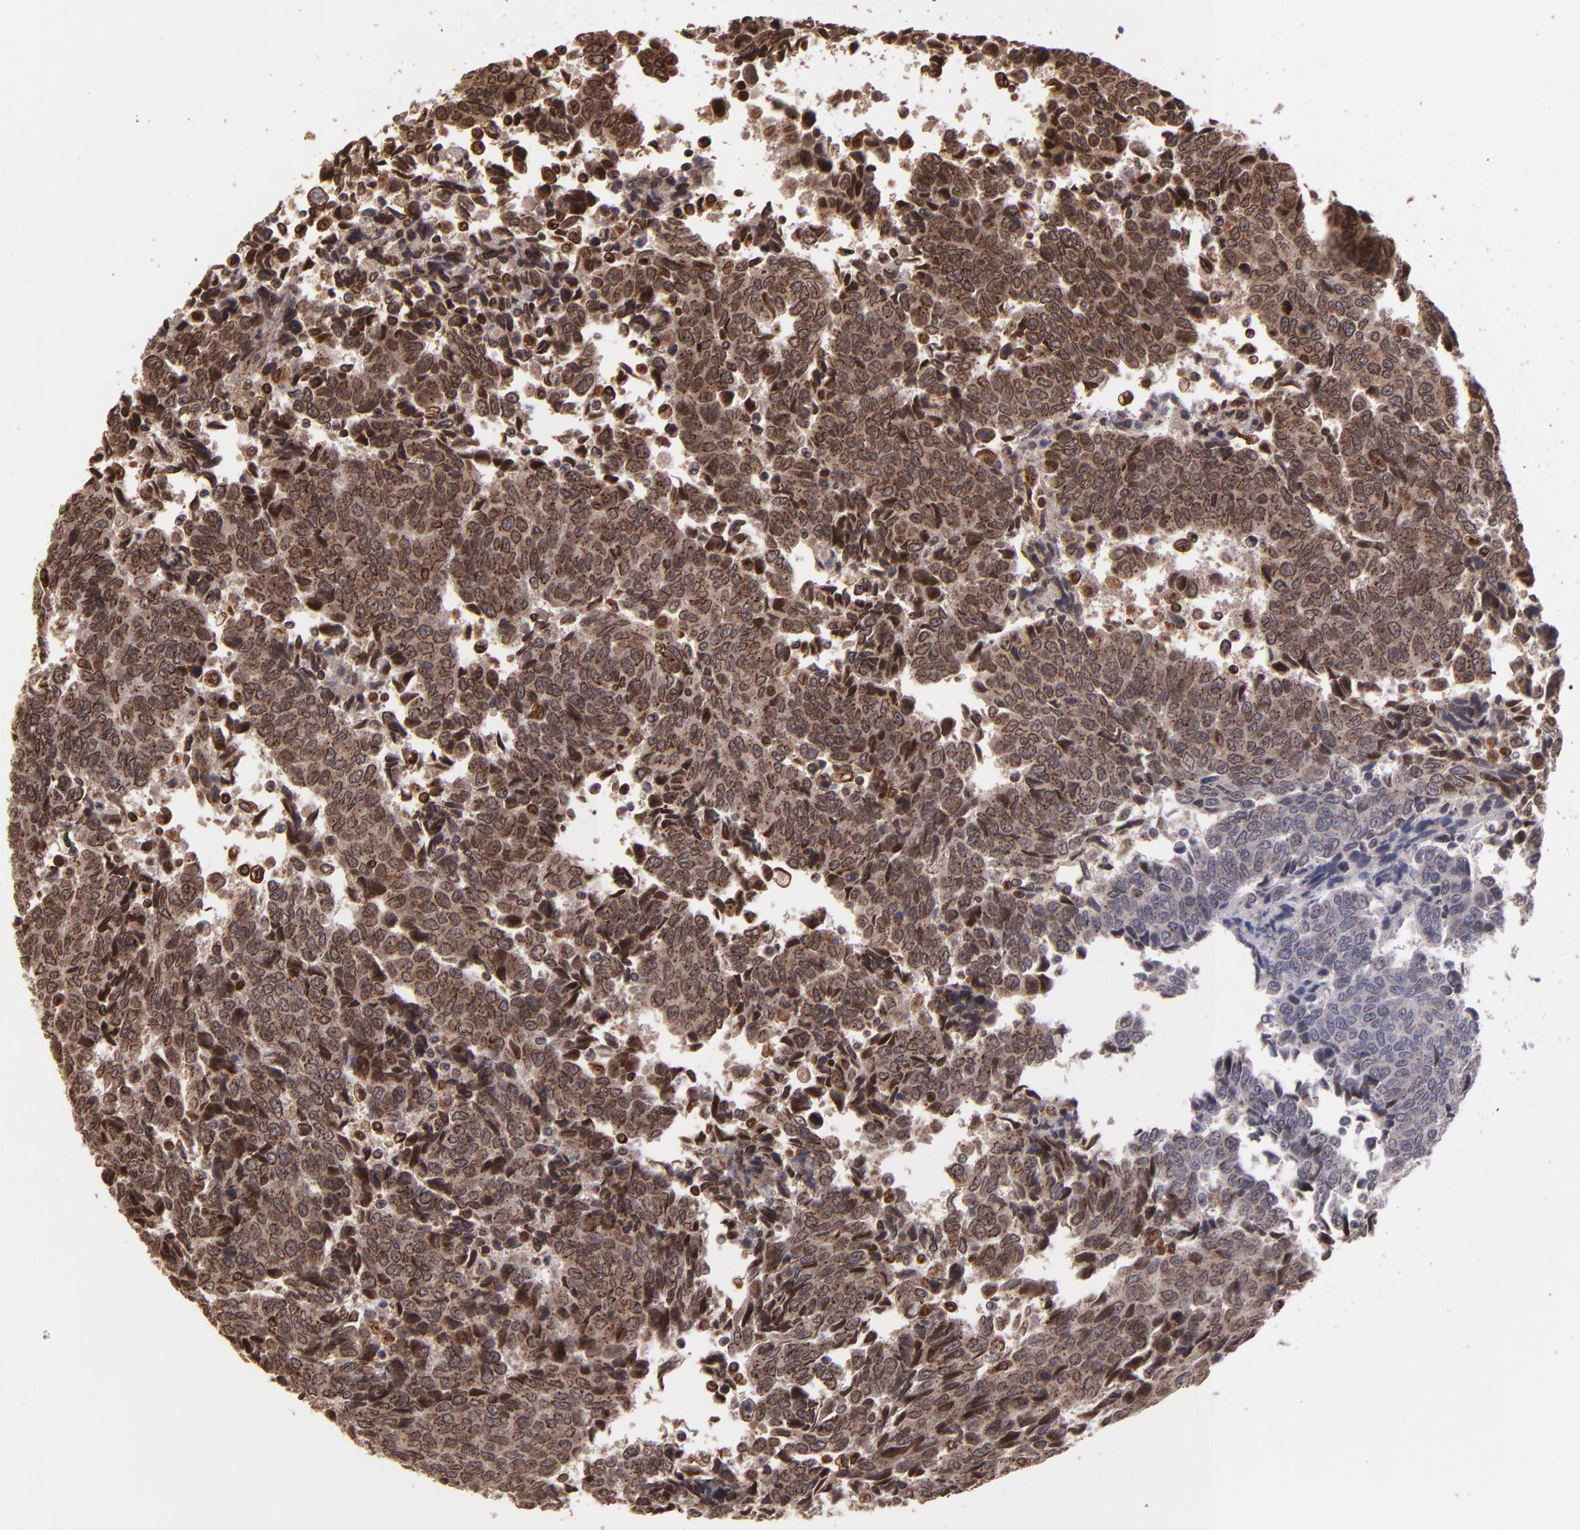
{"staining": {"intensity": "strong", "quantity": ">75%", "location": "cytoplasmic/membranous"}, "tissue": "urothelial cancer", "cell_type": "Tumor cells", "image_type": "cancer", "snomed": [{"axis": "morphology", "description": "Urothelial carcinoma, High grade"}, {"axis": "topography", "description": "Urinary bladder"}], "caption": "Immunohistochemical staining of human urothelial cancer shows high levels of strong cytoplasmic/membranous expression in about >75% of tumor cells.", "gene": "TRIP11", "patient": {"sex": "male", "age": 86}}